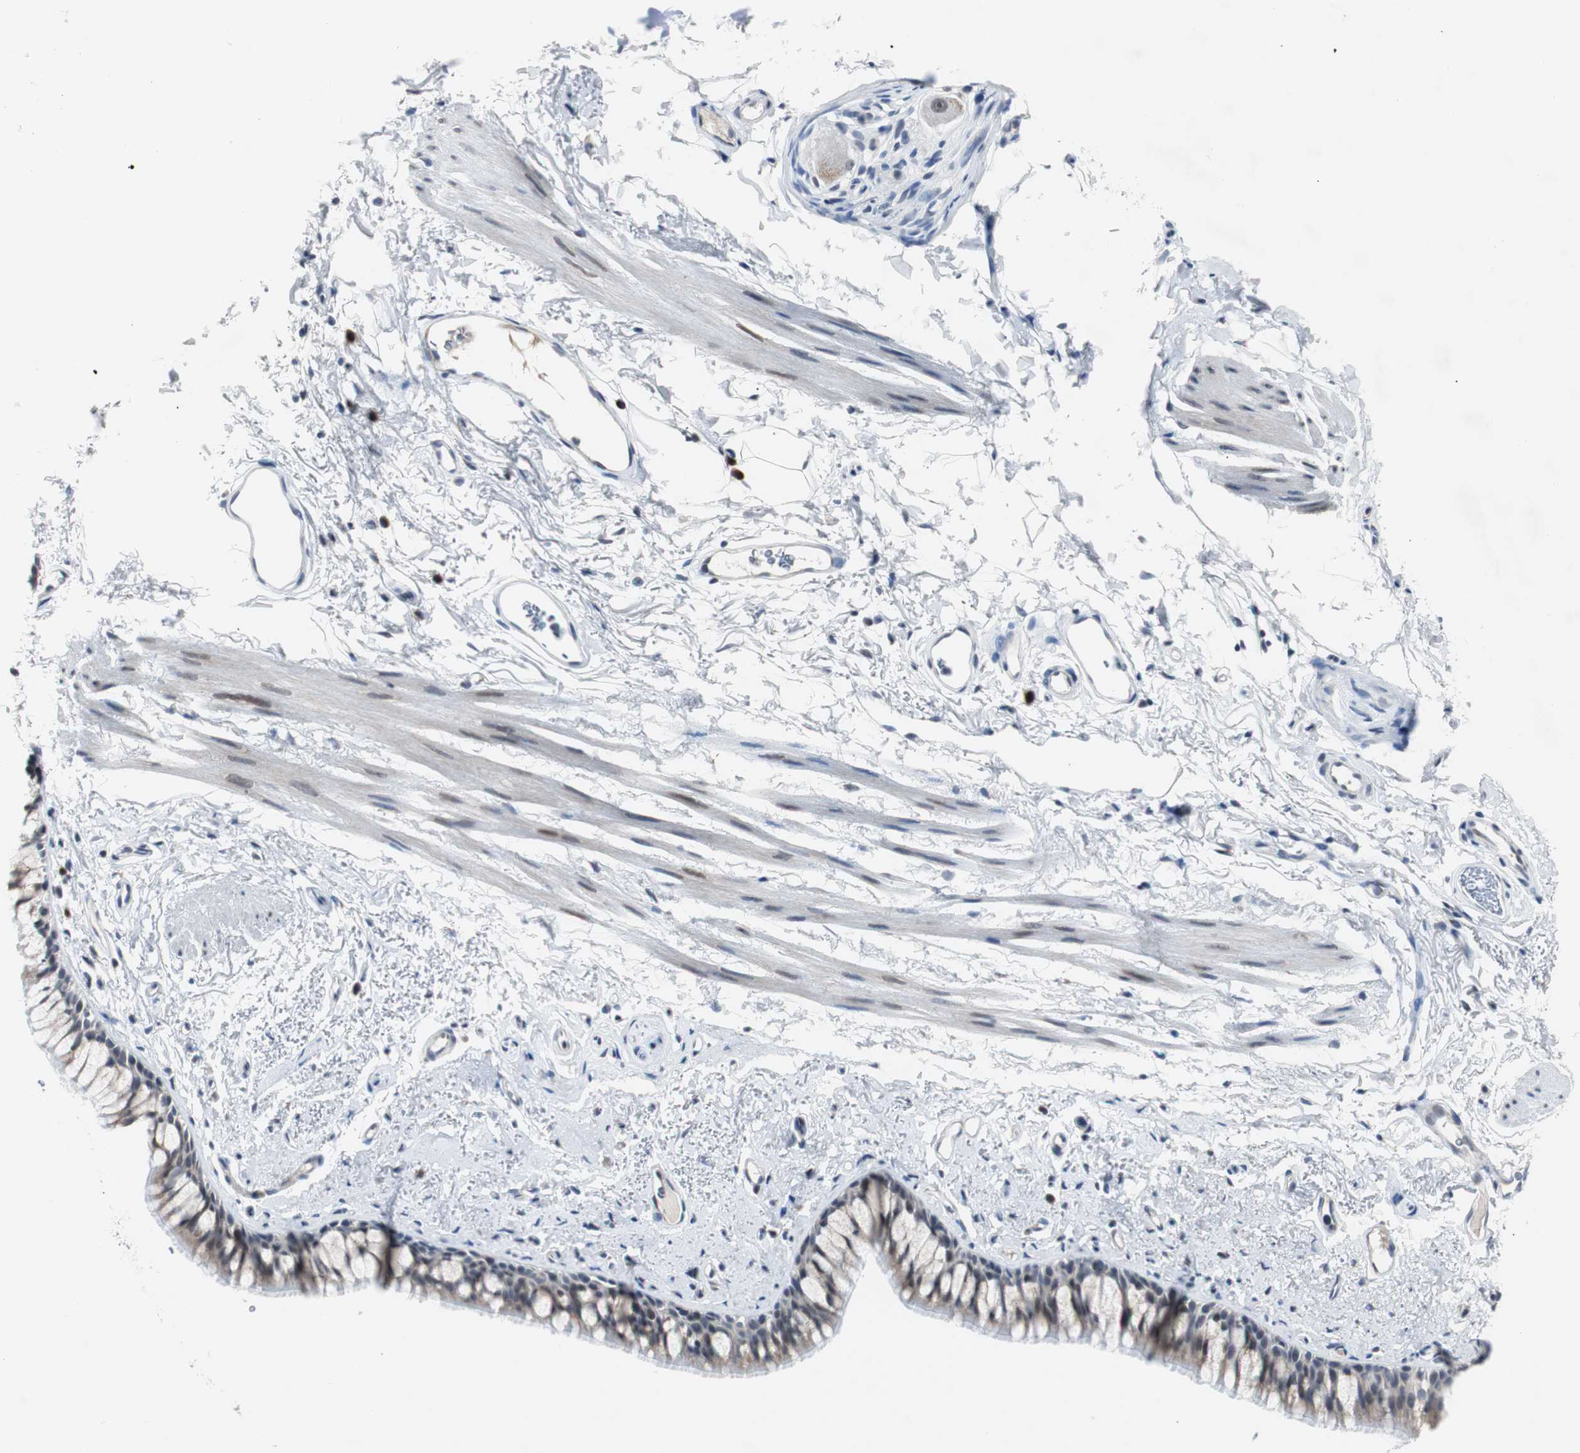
{"staining": {"intensity": "weak", "quantity": ">75%", "location": "cytoplasmic/membranous"}, "tissue": "bronchus", "cell_type": "Respiratory epithelial cells", "image_type": "normal", "snomed": [{"axis": "morphology", "description": "Normal tissue, NOS"}, {"axis": "topography", "description": "Bronchus"}], "caption": "Protein staining demonstrates weak cytoplasmic/membranous positivity in about >75% of respiratory epithelial cells in benign bronchus. (IHC, brightfield microscopy, high magnification).", "gene": "SOX30", "patient": {"sex": "female", "age": 73}}